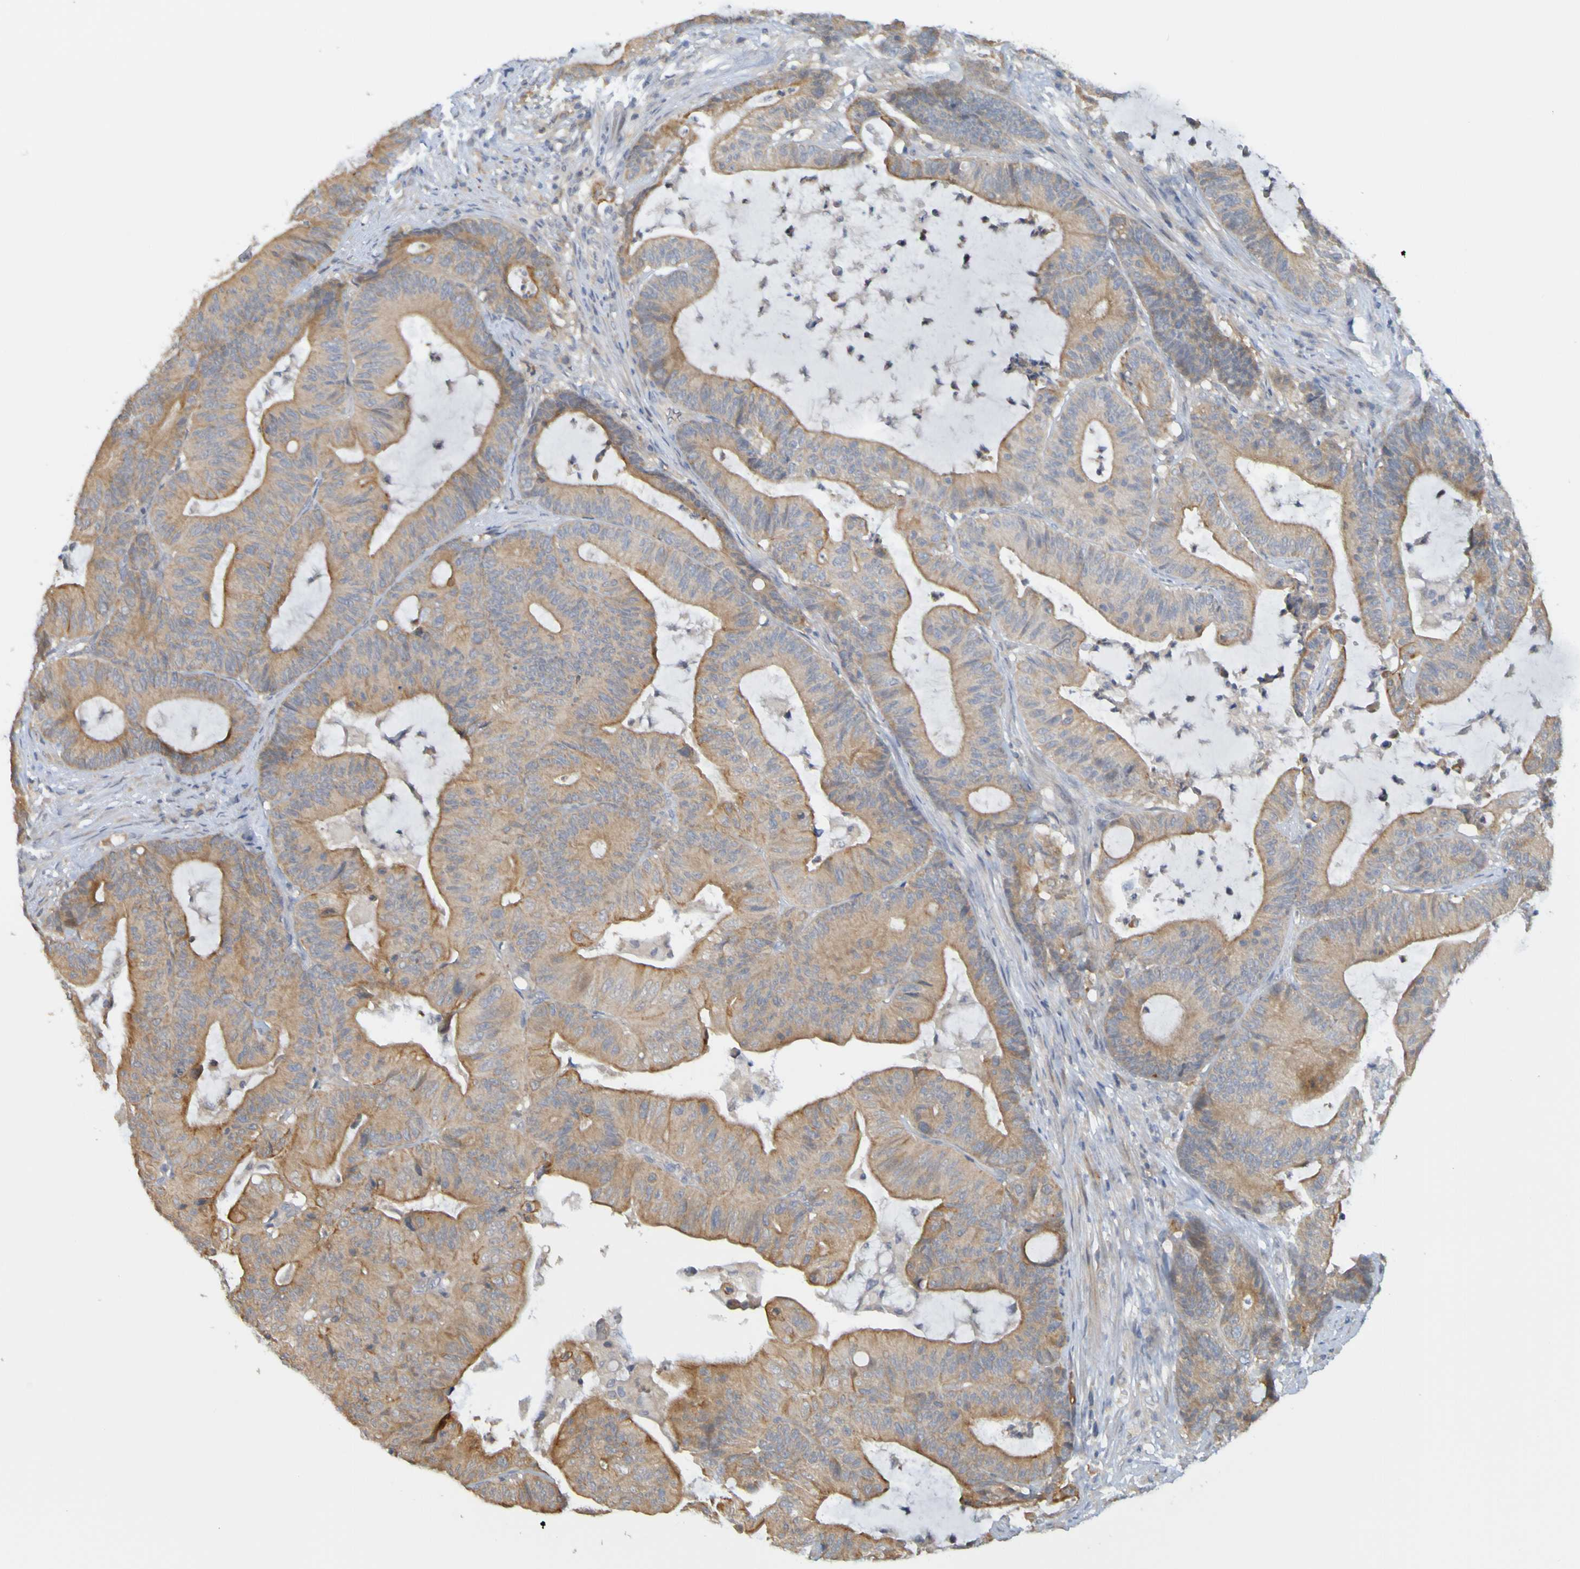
{"staining": {"intensity": "moderate", "quantity": ">75%", "location": "cytoplasmic/membranous"}, "tissue": "colorectal cancer", "cell_type": "Tumor cells", "image_type": "cancer", "snomed": [{"axis": "morphology", "description": "Adenocarcinoma, NOS"}, {"axis": "topography", "description": "Colon"}], "caption": "Moderate cytoplasmic/membranous protein positivity is identified in approximately >75% of tumor cells in colorectal cancer. (DAB IHC, brown staining for protein, blue staining for nuclei).", "gene": "NAV2", "patient": {"sex": "female", "age": 84}}